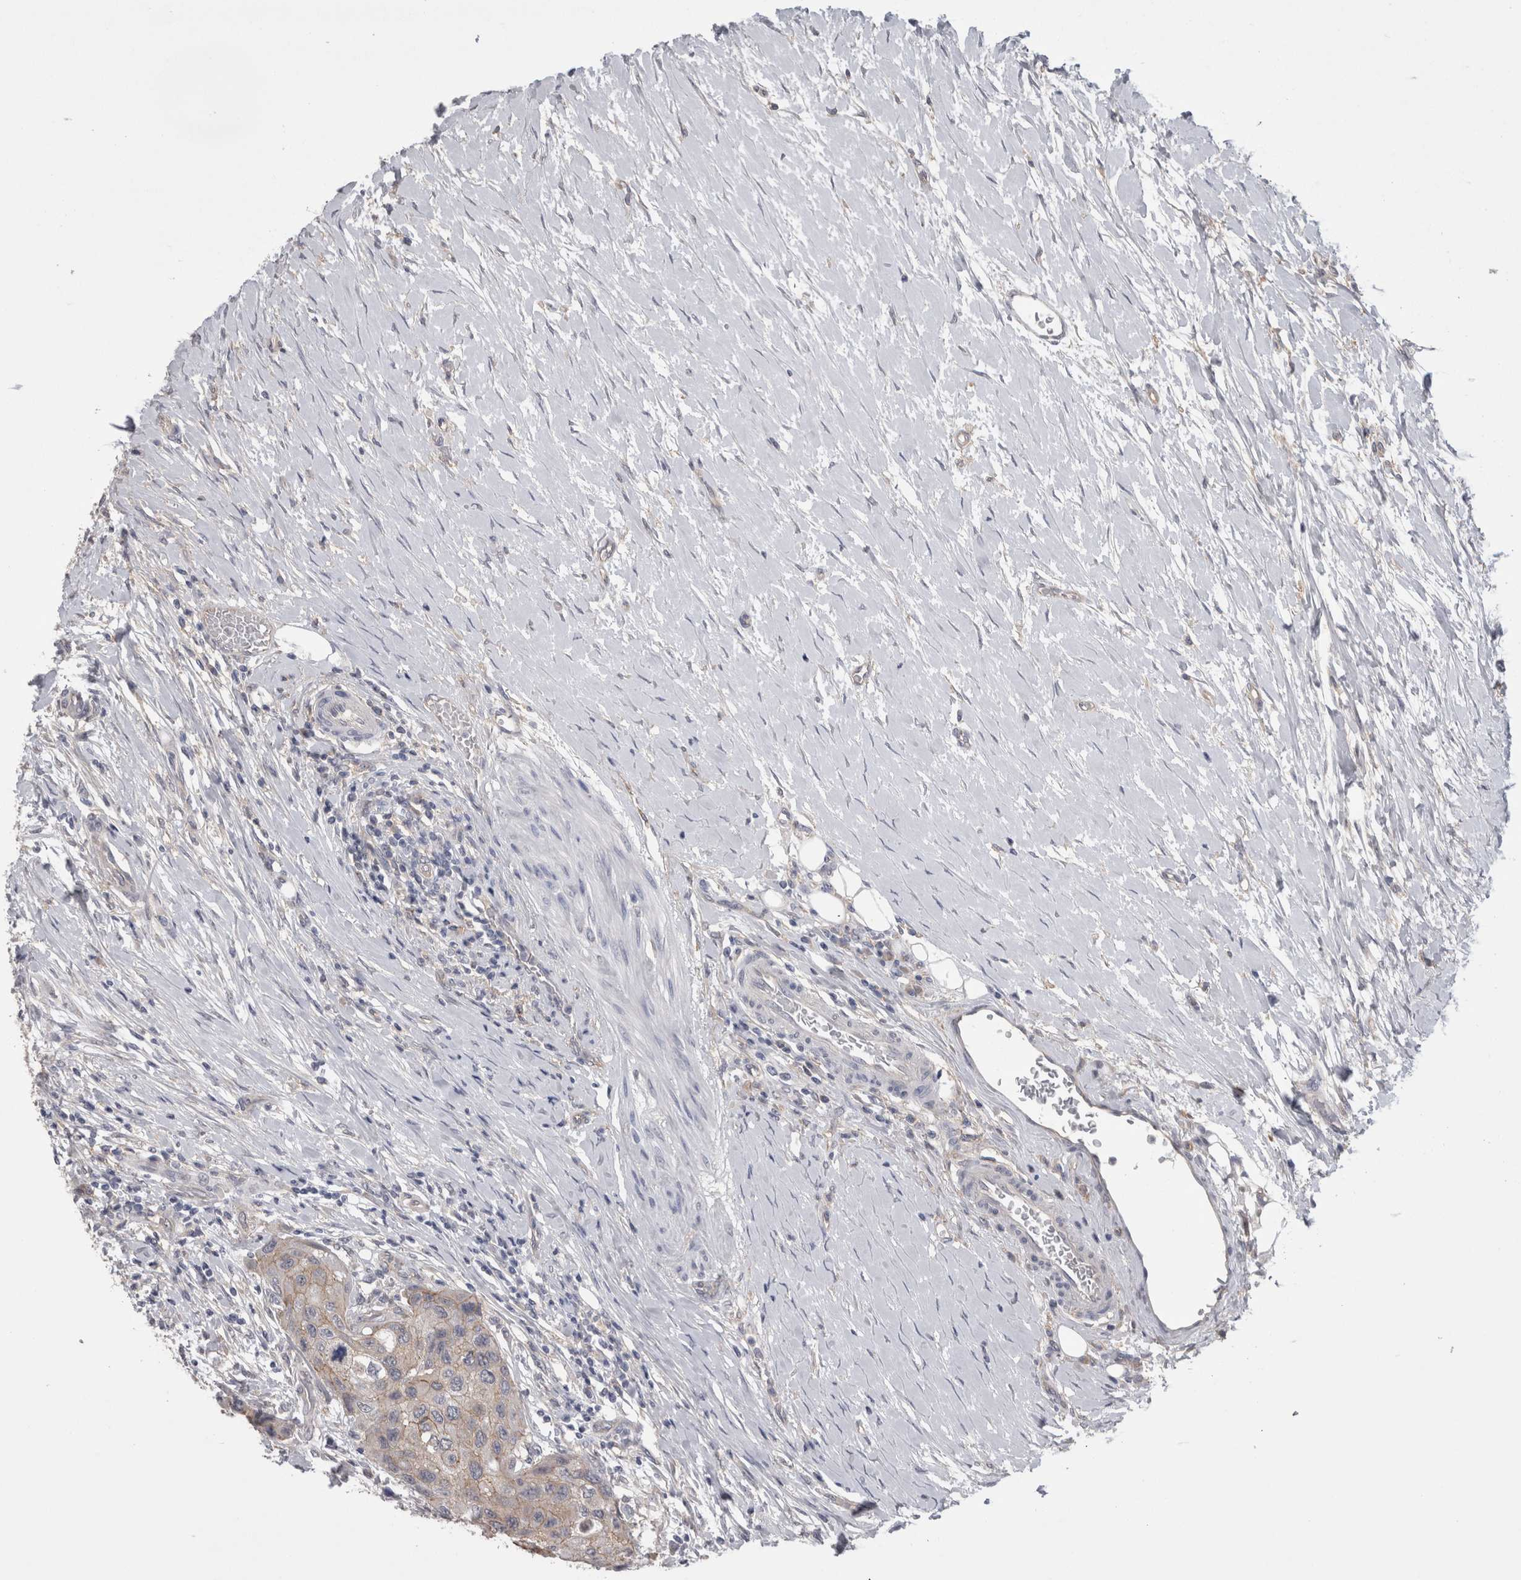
{"staining": {"intensity": "weak", "quantity": "<25%", "location": "cytoplasmic/membranous"}, "tissue": "urothelial cancer", "cell_type": "Tumor cells", "image_type": "cancer", "snomed": [{"axis": "morphology", "description": "Urothelial carcinoma, High grade"}, {"axis": "topography", "description": "Urinary bladder"}], "caption": "Urothelial cancer was stained to show a protein in brown. There is no significant positivity in tumor cells.", "gene": "NECTIN2", "patient": {"sex": "female", "age": 56}}